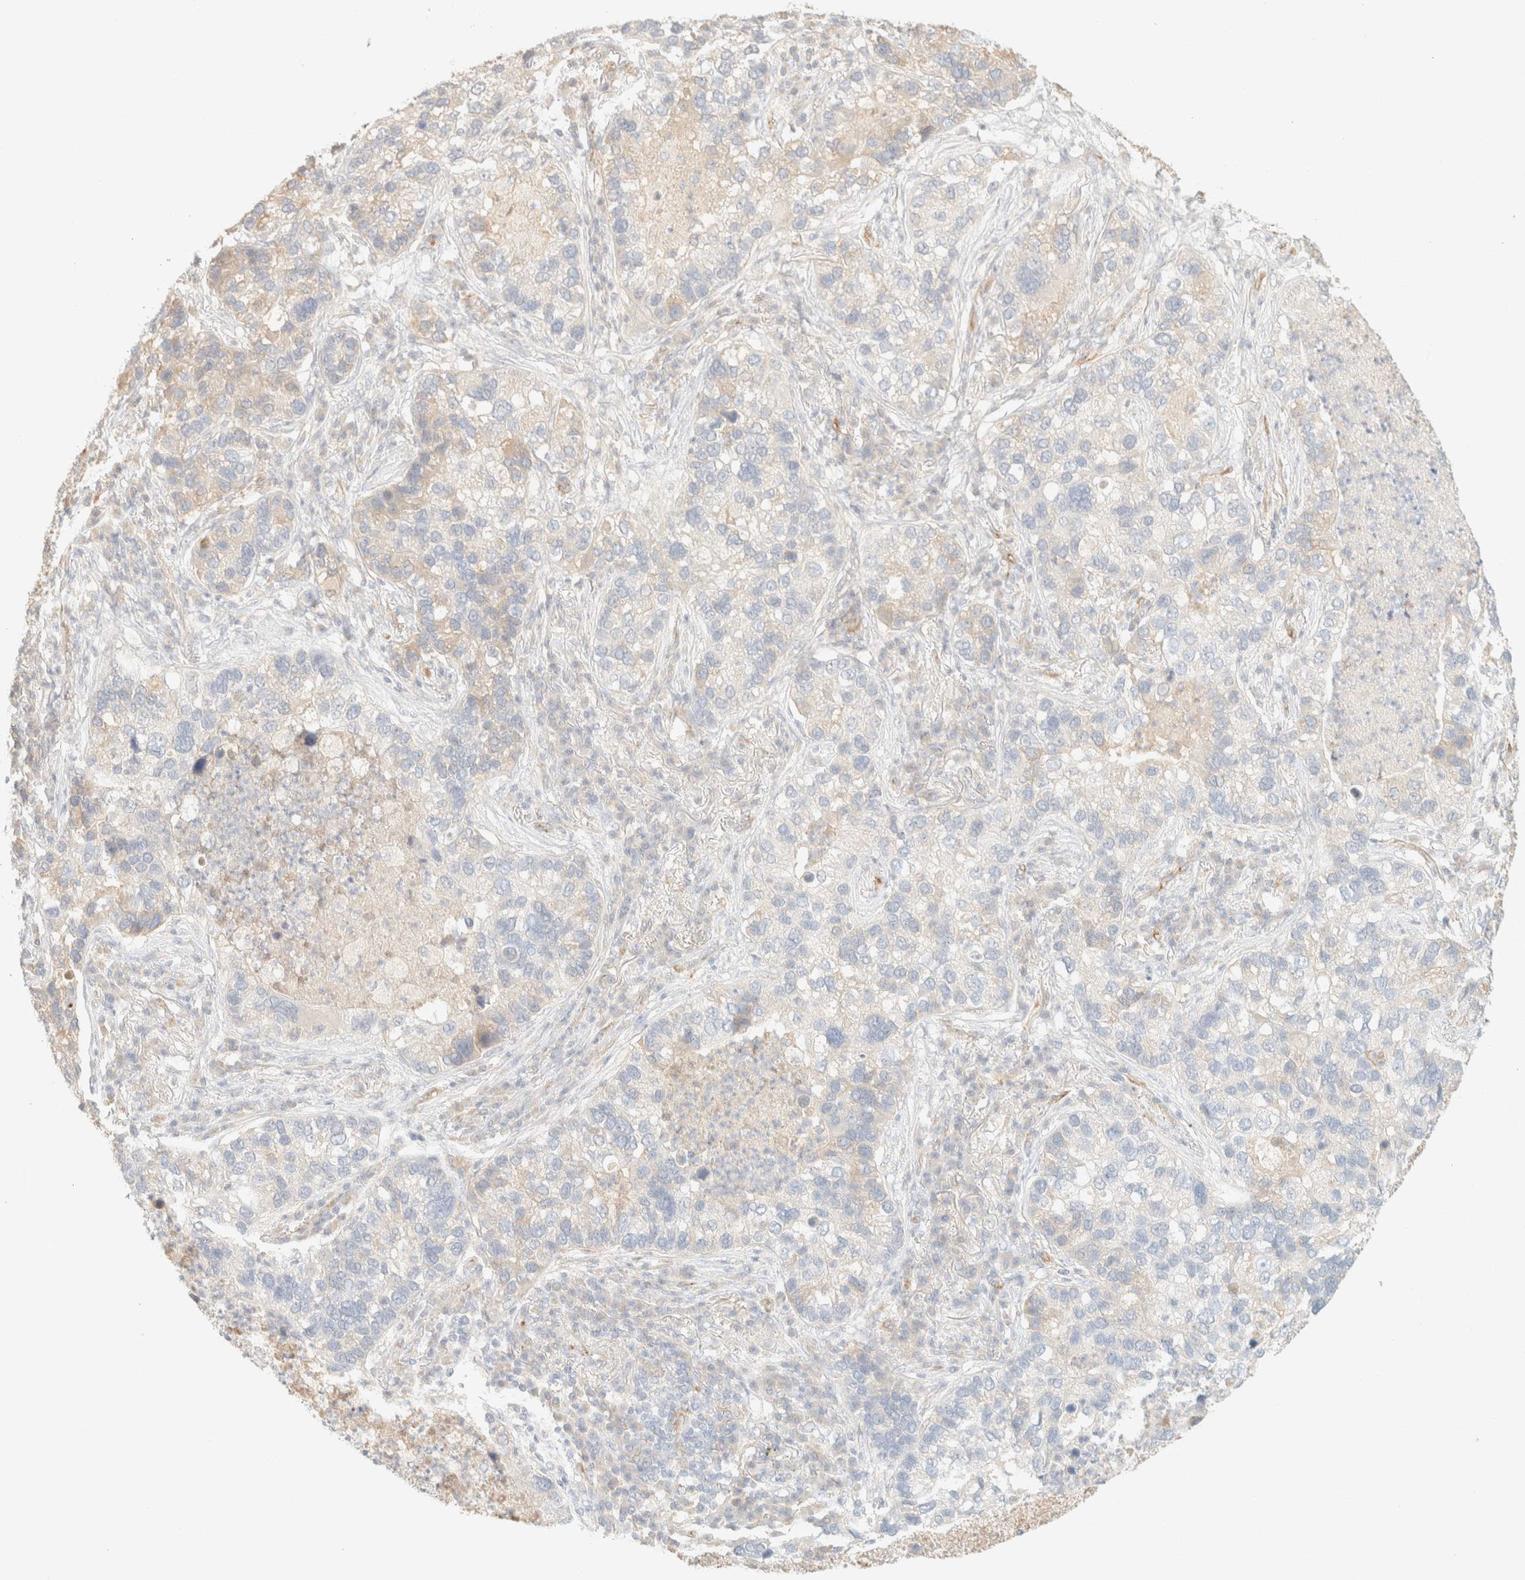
{"staining": {"intensity": "negative", "quantity": "none", "location": "none"}, "tissue": "lung cancer", "cell_type": "Tumor cells", "image_type": "cancer", "snomed": [{"axis": "morphology", "description": "Normal tissue, NOS"}, {"axis": "morphology", "description": "Adenocarcinoma, NOS"}, {"axis": "topography", "description": "Bronchus"}, {"axis": "topography", "description": "Lung"}], "caption": "Immunohistochemistry (IHC) micrograph of neoplastic tissue: human lung adenocarcinoma stained with DAB (3,3'-diaminobenzidine) displays no significant protein positivity in tumor cells.", "gene": "SPARCL1", "patient": {"sex": "male", "age": 54}}